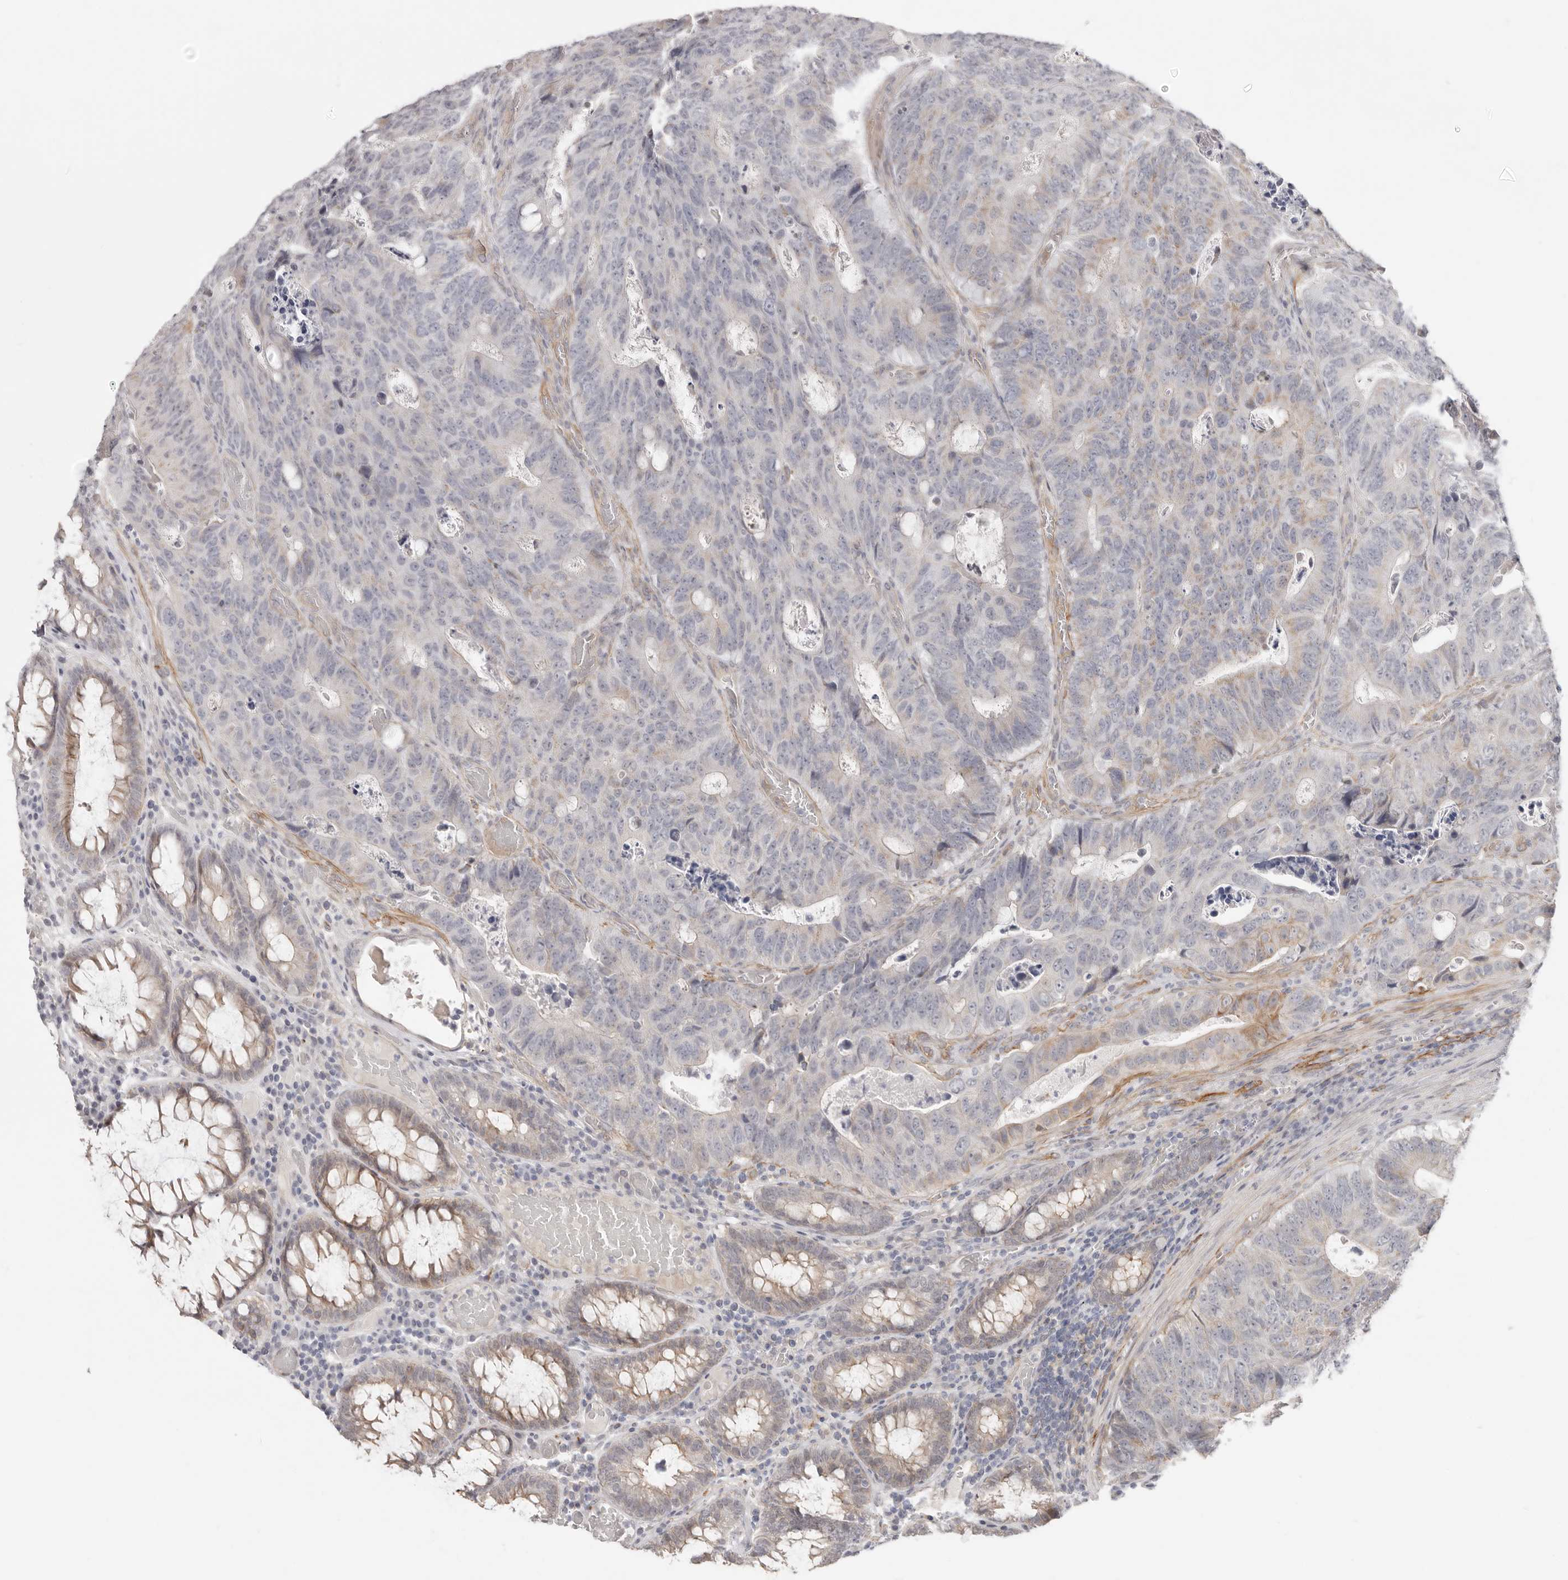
{"staining": {"intensity": "moderate", "quantity": "<25%", "location": "cytoplasmic/membranous"}, "tissue": "colorectal cancer", "cell_type": "Tumor cells", "image_type": "cancer", "snomed": [{"axis": "morphology", "description": "Adenocarcinoma, NOS"}, {"axis": "topography", "description": "Colon"}], "caption": "Immunohistochemical staining of adenocarcinoma (colorectal) demonstrates low levels of moderate cytoplasmic/membranous positivity in approximately <25% of tumor cells. (DAB IHC, brown staining for protein, blue staining for nuclei).", "gene": "SZT2", "patient": {"sex": "male", "age": 87}}